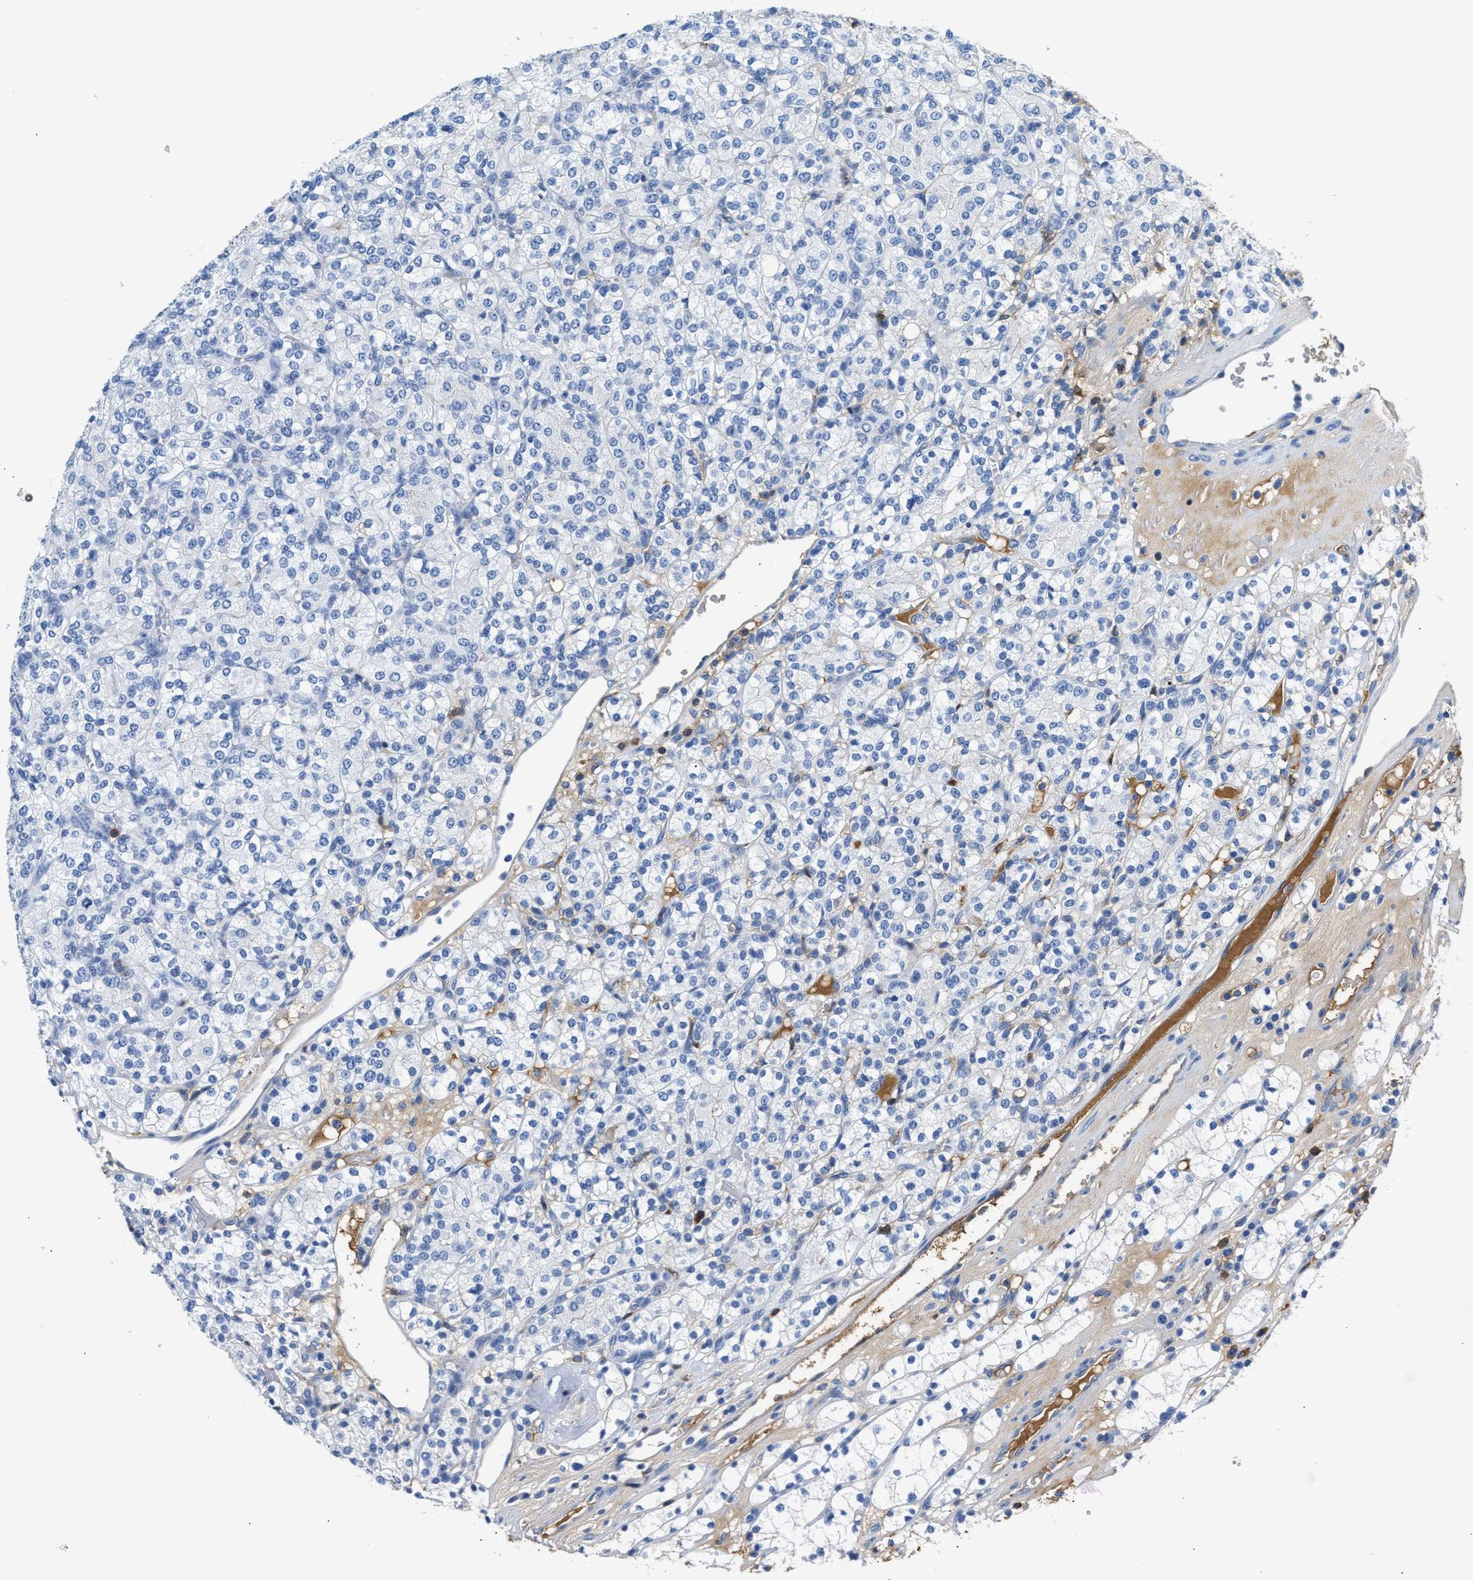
{"staining": {"intensity": "negative", "quantity": "none", "location": "none"}, "tissue": "renal cancer", "cell_type": "Tumor cells", "image_type": "cancer", "snomed": [{"axis": "morphology", "description": "Adenocarcinoma, NOS"}, {"axis": "topography", "description": "Kidney"}], "caption": "The micrograph displays no staining of tumor cells in renal cancer.", "gene": "GC", "patient": {"sex": "male", "age": 77}}